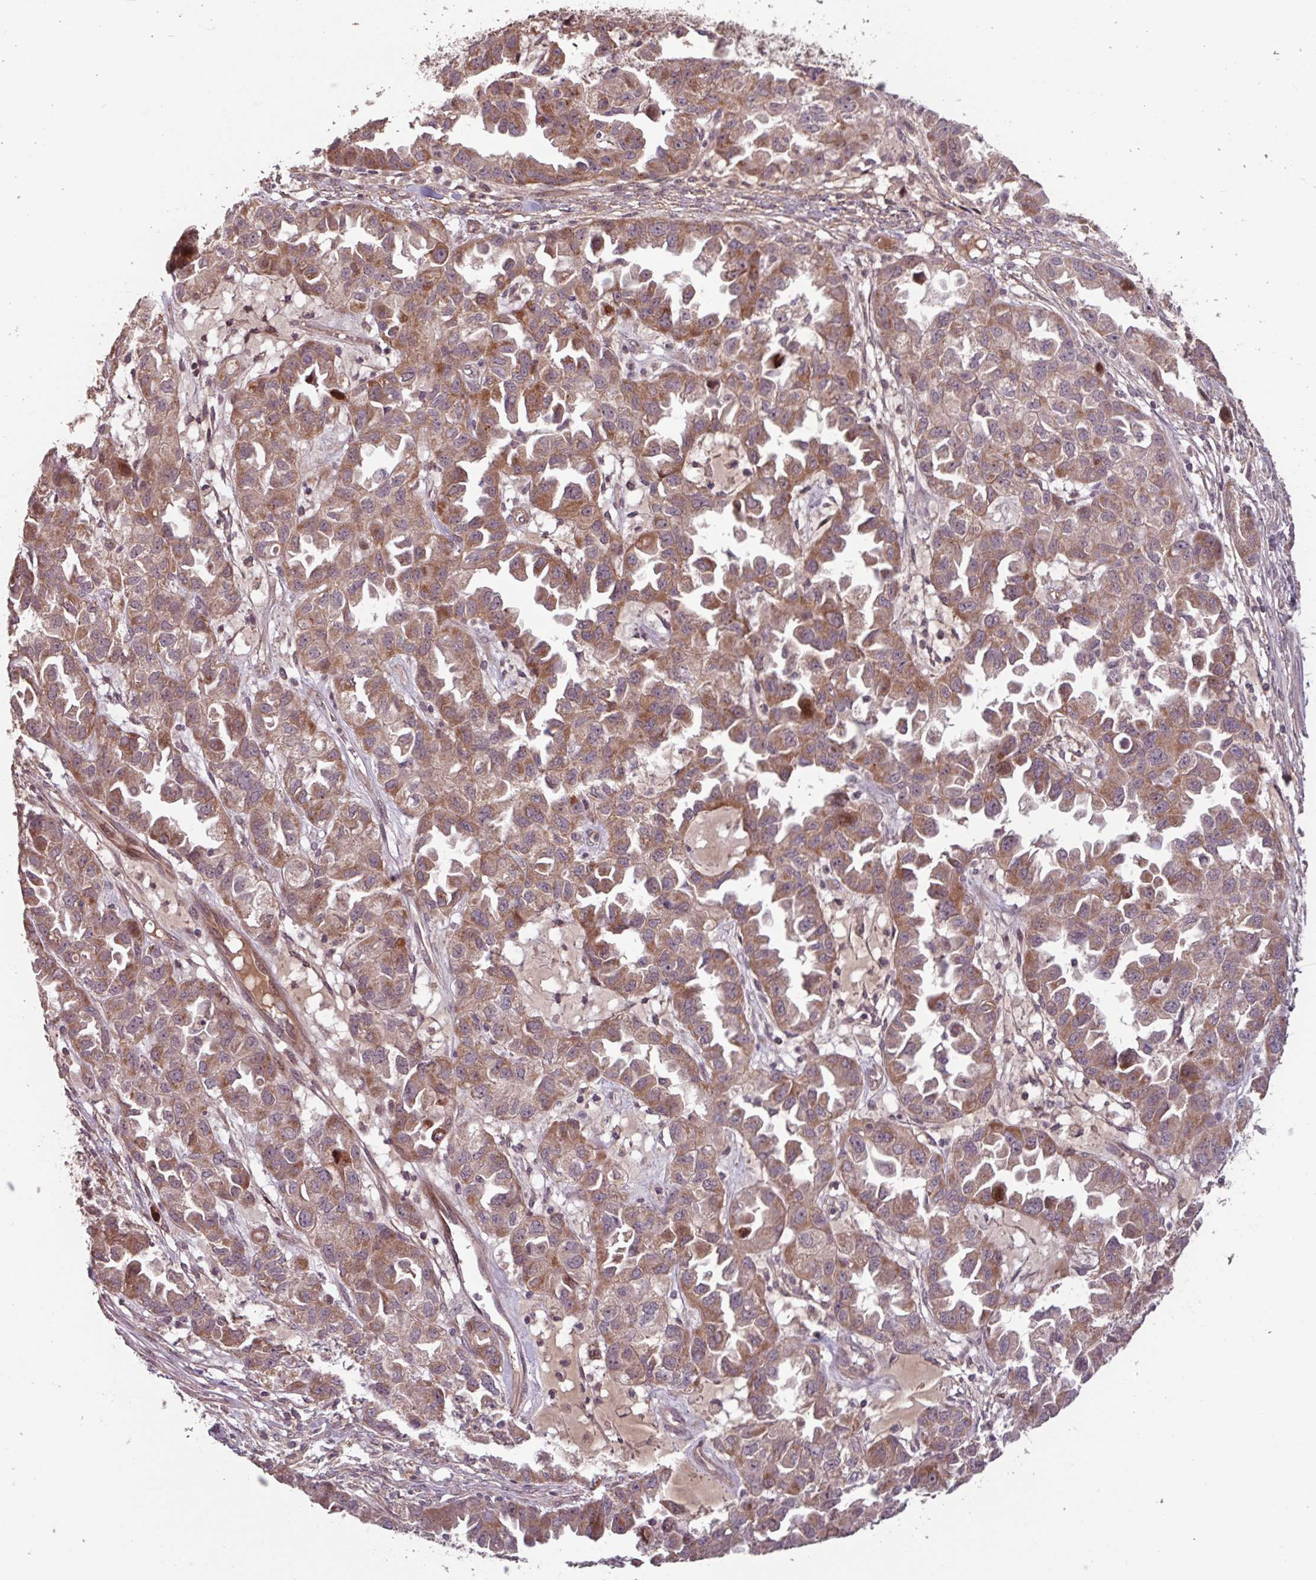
{"staining": {"intensity": "moderate", "quantity": ">75%", "location": "cytoplasmic/membranous"}, "tissue": "ovarian cancer", "cell_type": "Tumor cells", "image_type": "cancer", "snomed": [{"axis": "morphology", "description": "Cystadenocarcinoma, serous, NOS"}, {"axis": "topography", "description": "Ovary"}], "caption": "The photomicrograph shows a brown stain indicating the presence of a protein in the cytoplasmic/membranous of tumor cells in ovarian serous cystadenocarcinoma.", "gene": "TMEM88", "patient": {"sex": "female", "age": 84}}